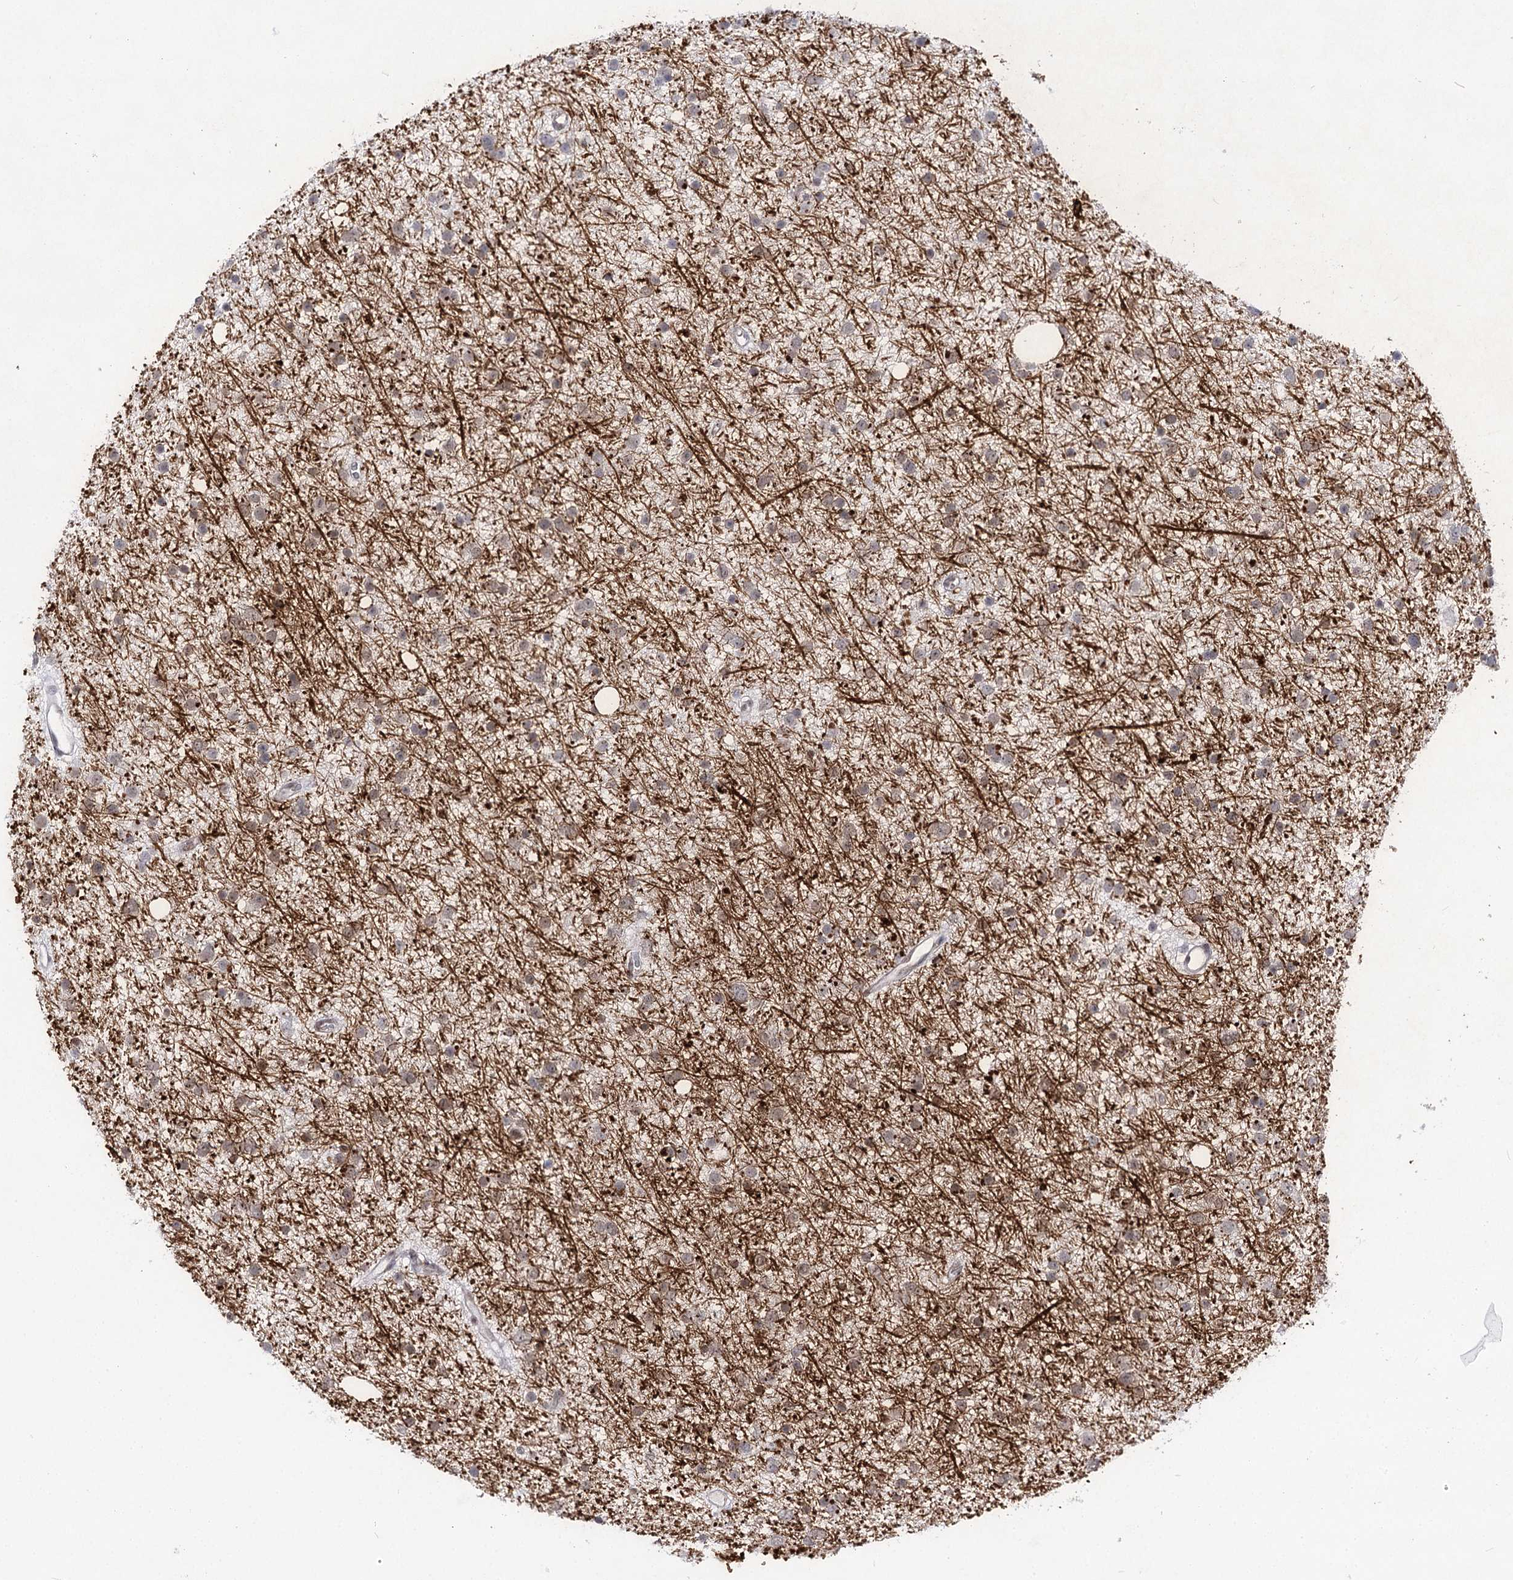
{"staining": {"intensity": "moderate", "quantity": "25%-75%", "location": "cytoplasmic/membranous"}, "tissue": "glioma", "cell_type": "Tumor cells", "image_type": "cancer", "snomed": [{"axis": "morphology", "description": "Glioma, malignant, Low grade"}, {"axis": "topography", "description": "Cerebral cortex"}], "caption": "Immunohistochemical staining of human glioma exhibits medium levels of moderate cytoplasmic/membranous protein staining in approximately 25%-75% of tumor cells. The protein of interest is shown in brown color, while the nuclei are stained blue.", "gene": "ATP10B", "patient": {"sex": "female", "age": 39}}